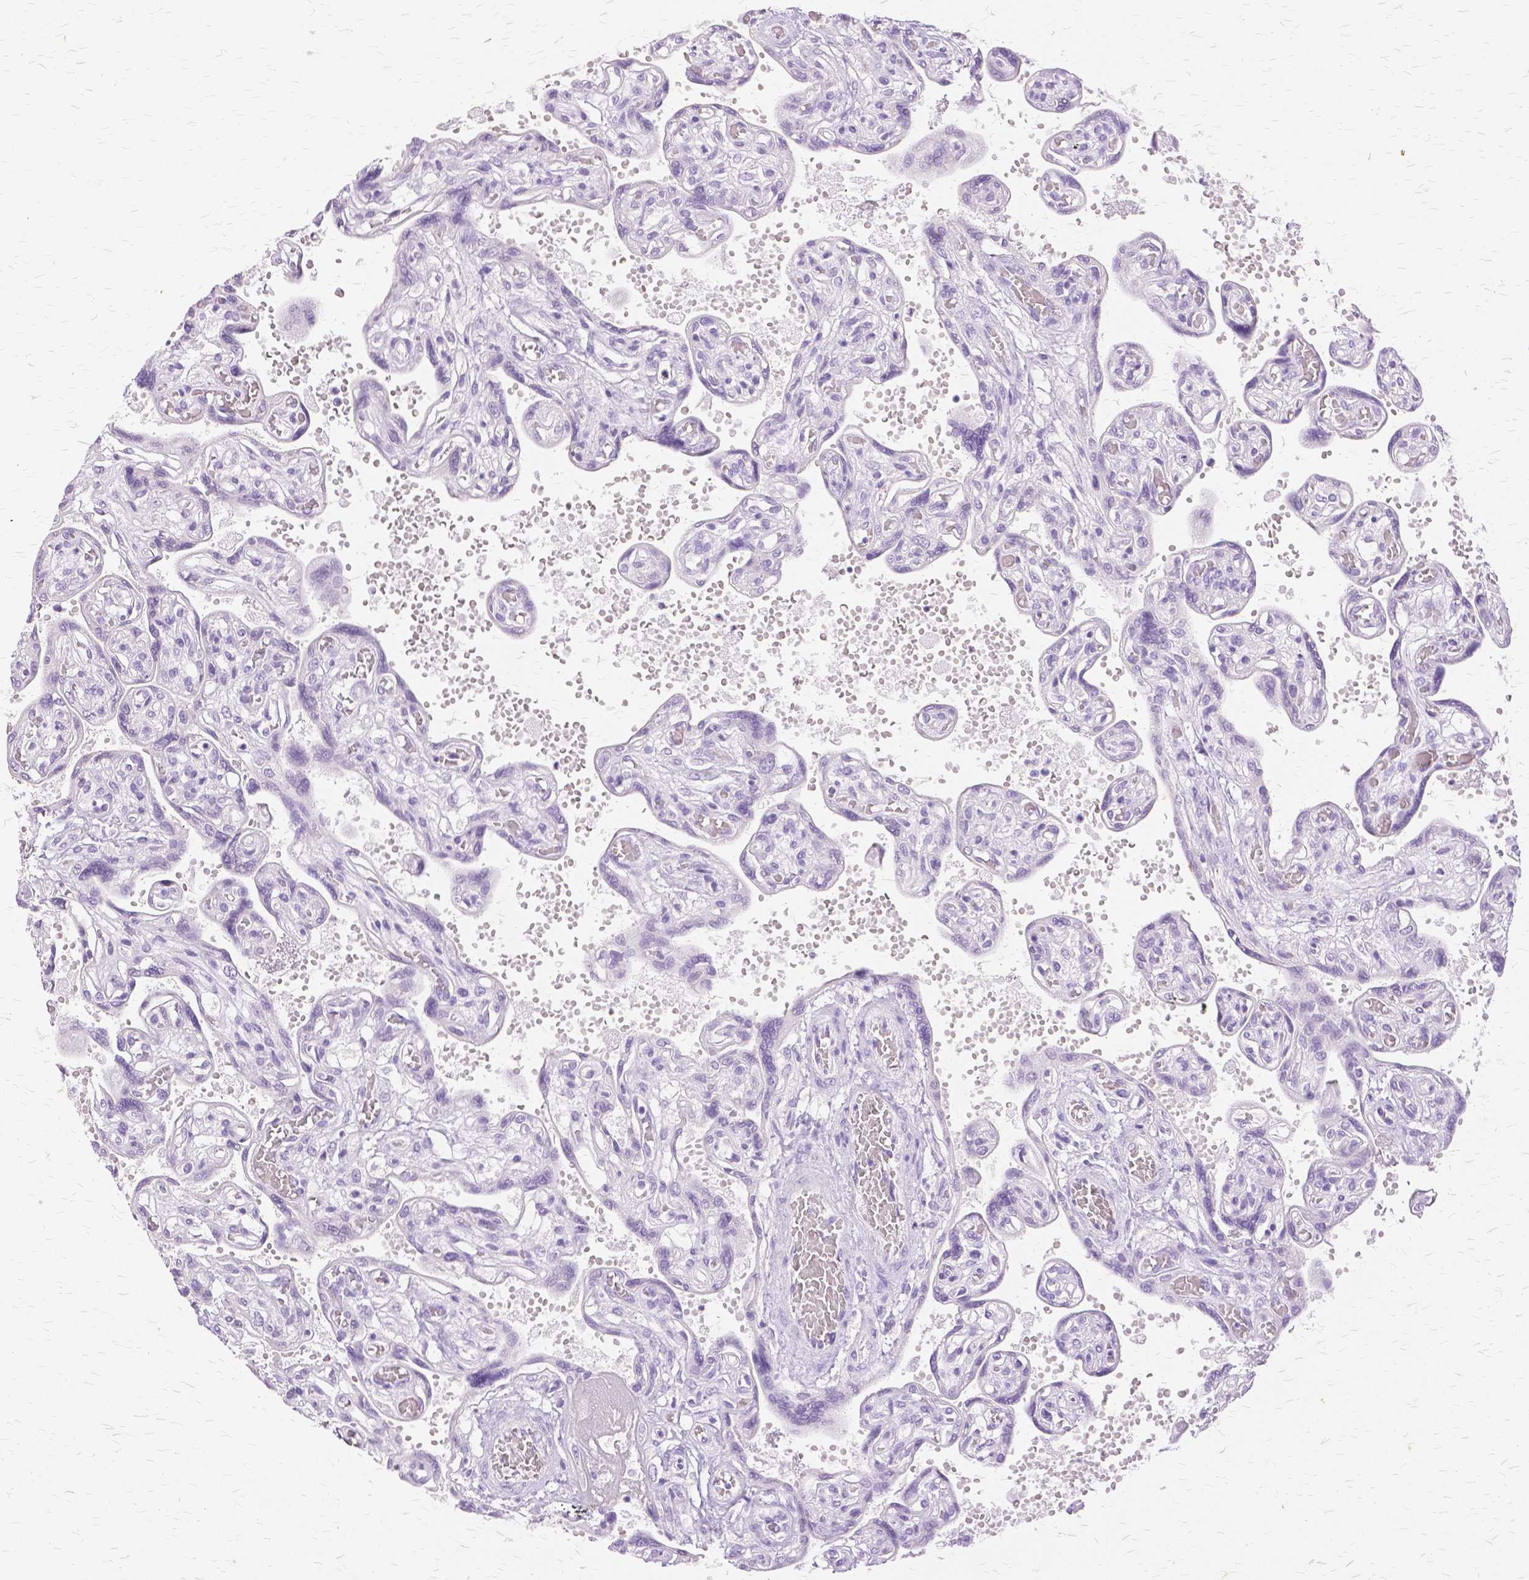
{"staining": {"intensity": "negative", "quantity": "none", "location": "none"}, "tissue": "placenta", "cell_type": "Trophoblastic cells", "image_type": "normal", "snomed": [{"axis": "morphology", "description": "Normal tissue, NOS"}, {"axis": "topography", "description": "Placenta"}], "caption": "Immunohistochemistry (IHC) micrograph of normal placenta: human placenta stained with DAB displays no significant protein staining in trophoblastic cells.", "gene": "TGM1", "patient": {"sex": "female", "age": 32}}